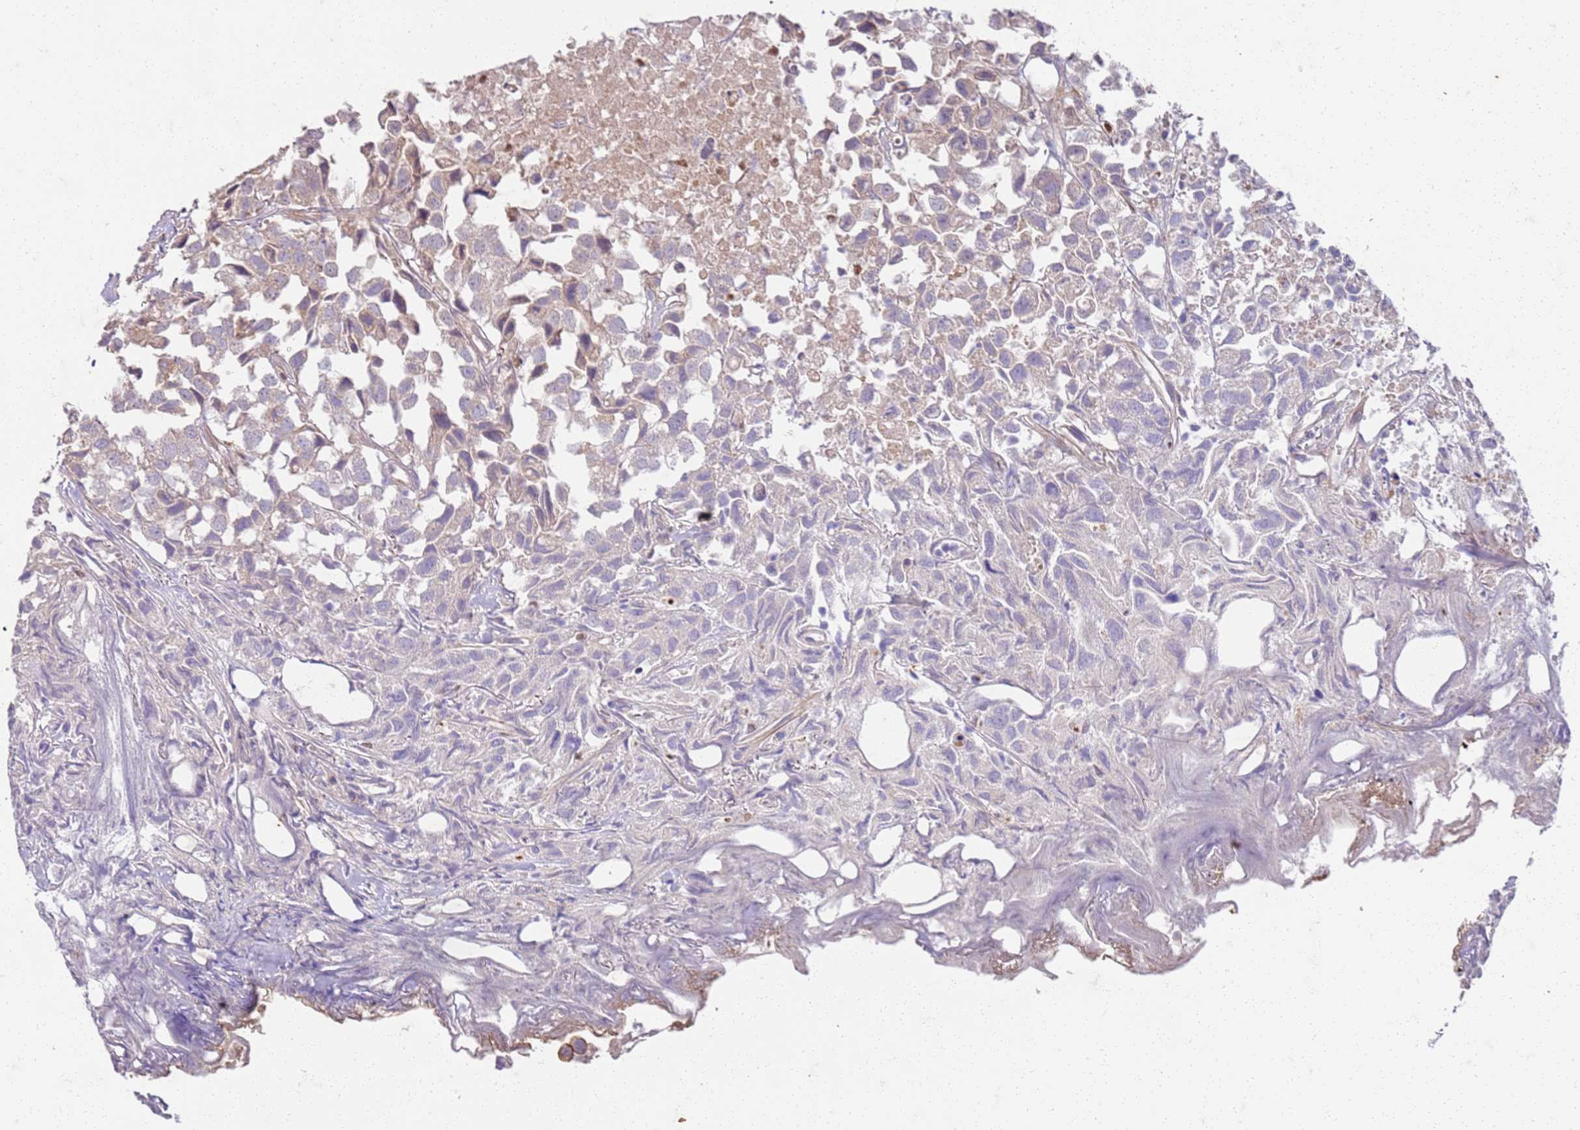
{"staining": {"intensity": "negative", "quantity": "none", "location": "none"}, "tissue": "urothelial cancer", "cell_type": "Tumor cells", "image_type": "cancer", "snomed": [{"axis": "morphology", "description": "Urothelial carcinoma, High grade"}, {"axis": "topography", "description": "Urinary bladder"}], "caption": "Human urothelial cancer stained for a protein using immunohistochemistry (IHC) demonstrates no expression in tumor cells.", "gene": "OSBP", "patient": {"sex": "female", "age": 75}}